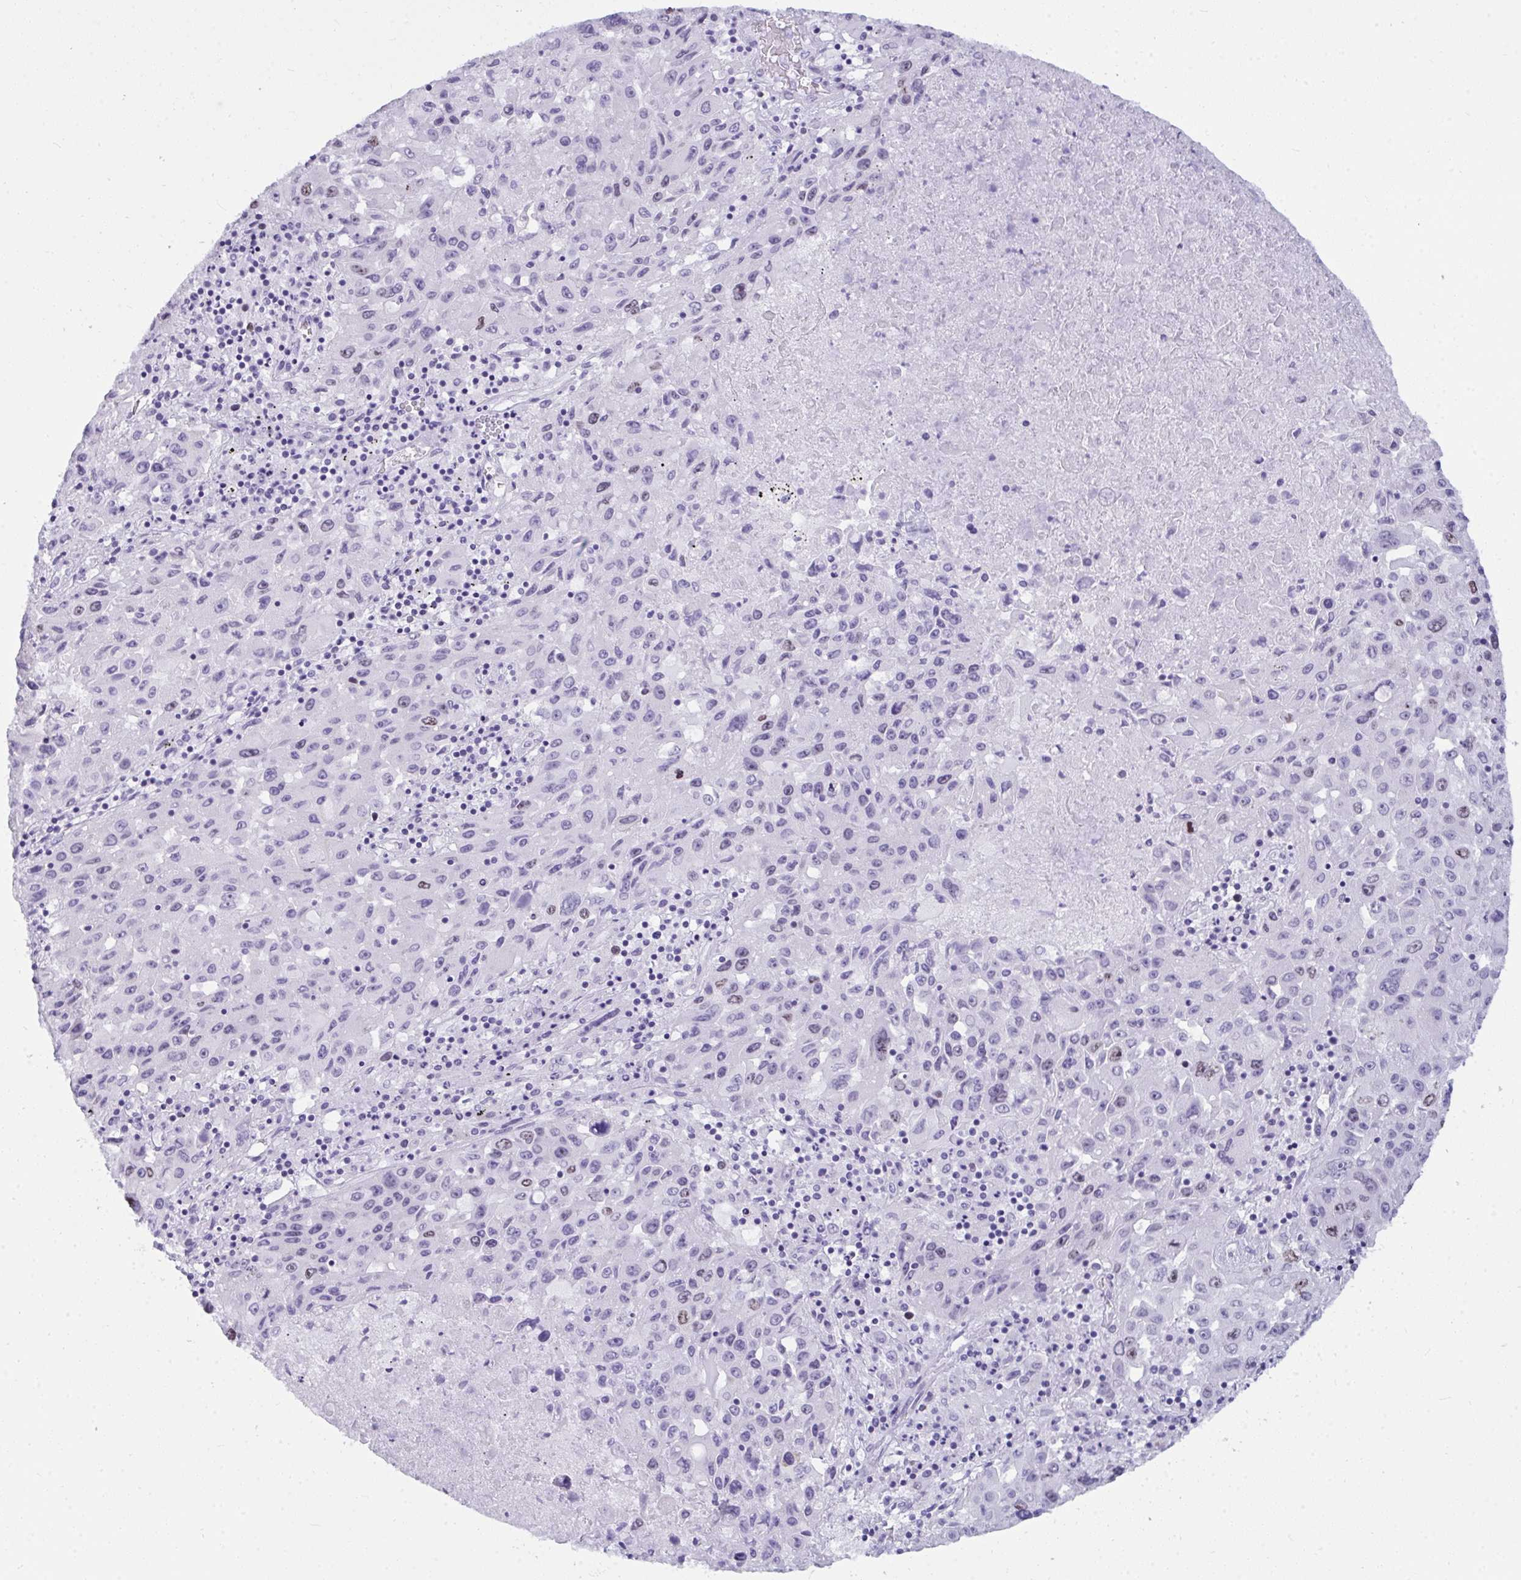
{"staining": {"intensity": "weak", "quantity": "<25%", "location": "nuclear"}, "tissue": "lung cancer", "cell_type": "Tumor cells", "image_type": "cancer", "snomed": [{"axis": "morphology", "description": "Squamous cell carcinoma, NOS"}, {"axis": "topography", "description": "Lung"}], "caption": "Tumor cells are negative for brown protein staining in squamous cell carcinoma (lung).", "gene": "SUZ12", "patient": {"sex": "male", "age": 63}}